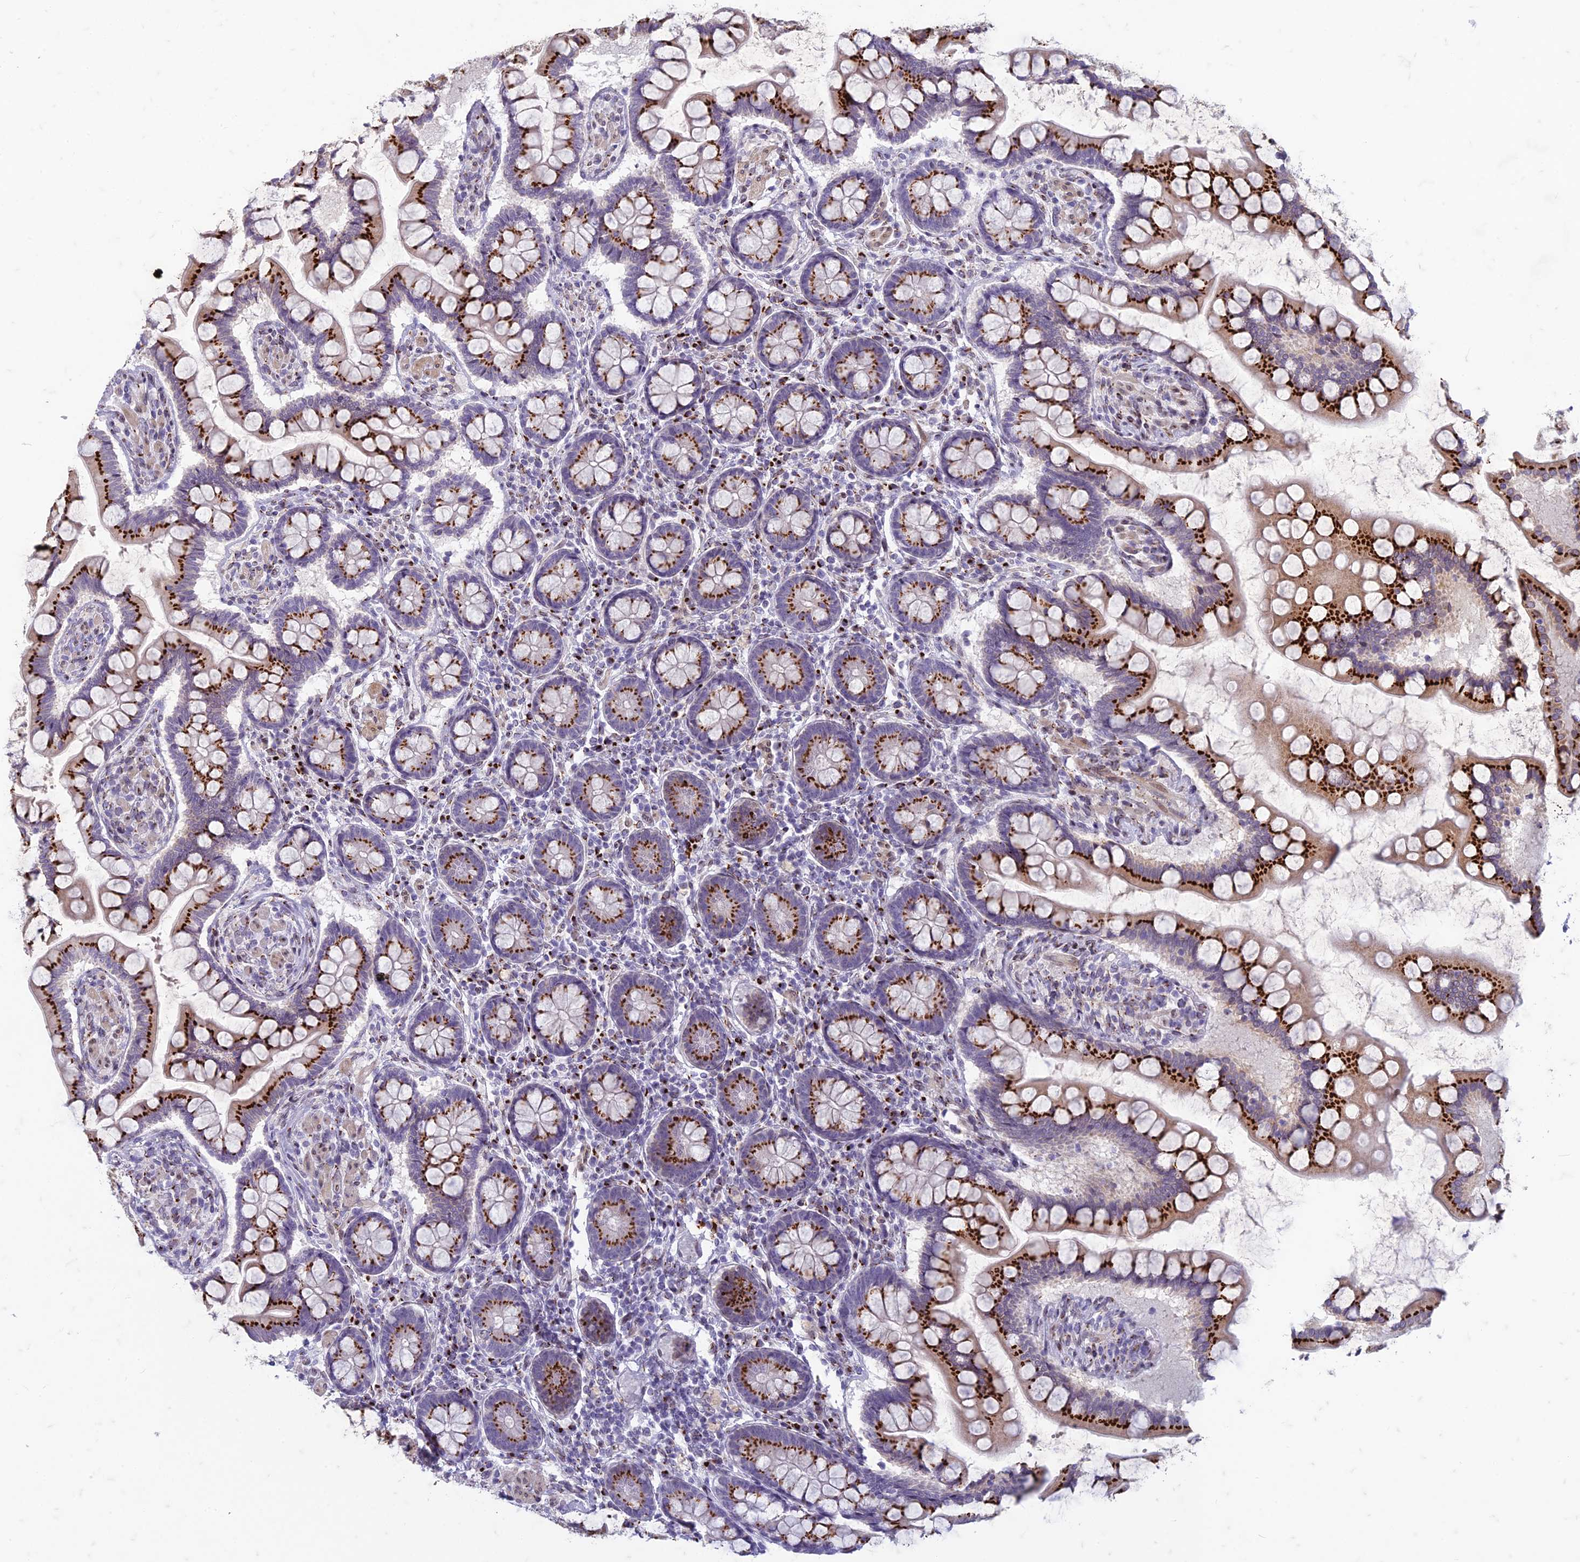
{"staining": {"intensity": "strong", "quantity": ">75%", "location": "cytoplasmic/membranous"}, "tissue": "small intestine", "cell_type": "Glandular cells", "image_type": "normal", "snomed": [{"axis": "morphology", "description": "Normal tissue, NOS"}, {"axis": "topography", "description": "Small intestine"}], "caption": "Small intestine stained with immunohistochemistry reveals strong cytoplasmic/membranous expression in approximately >75% of glandular cells.", "gene": "FAM3C", "patient": {"sex": "male", "age": 41}}